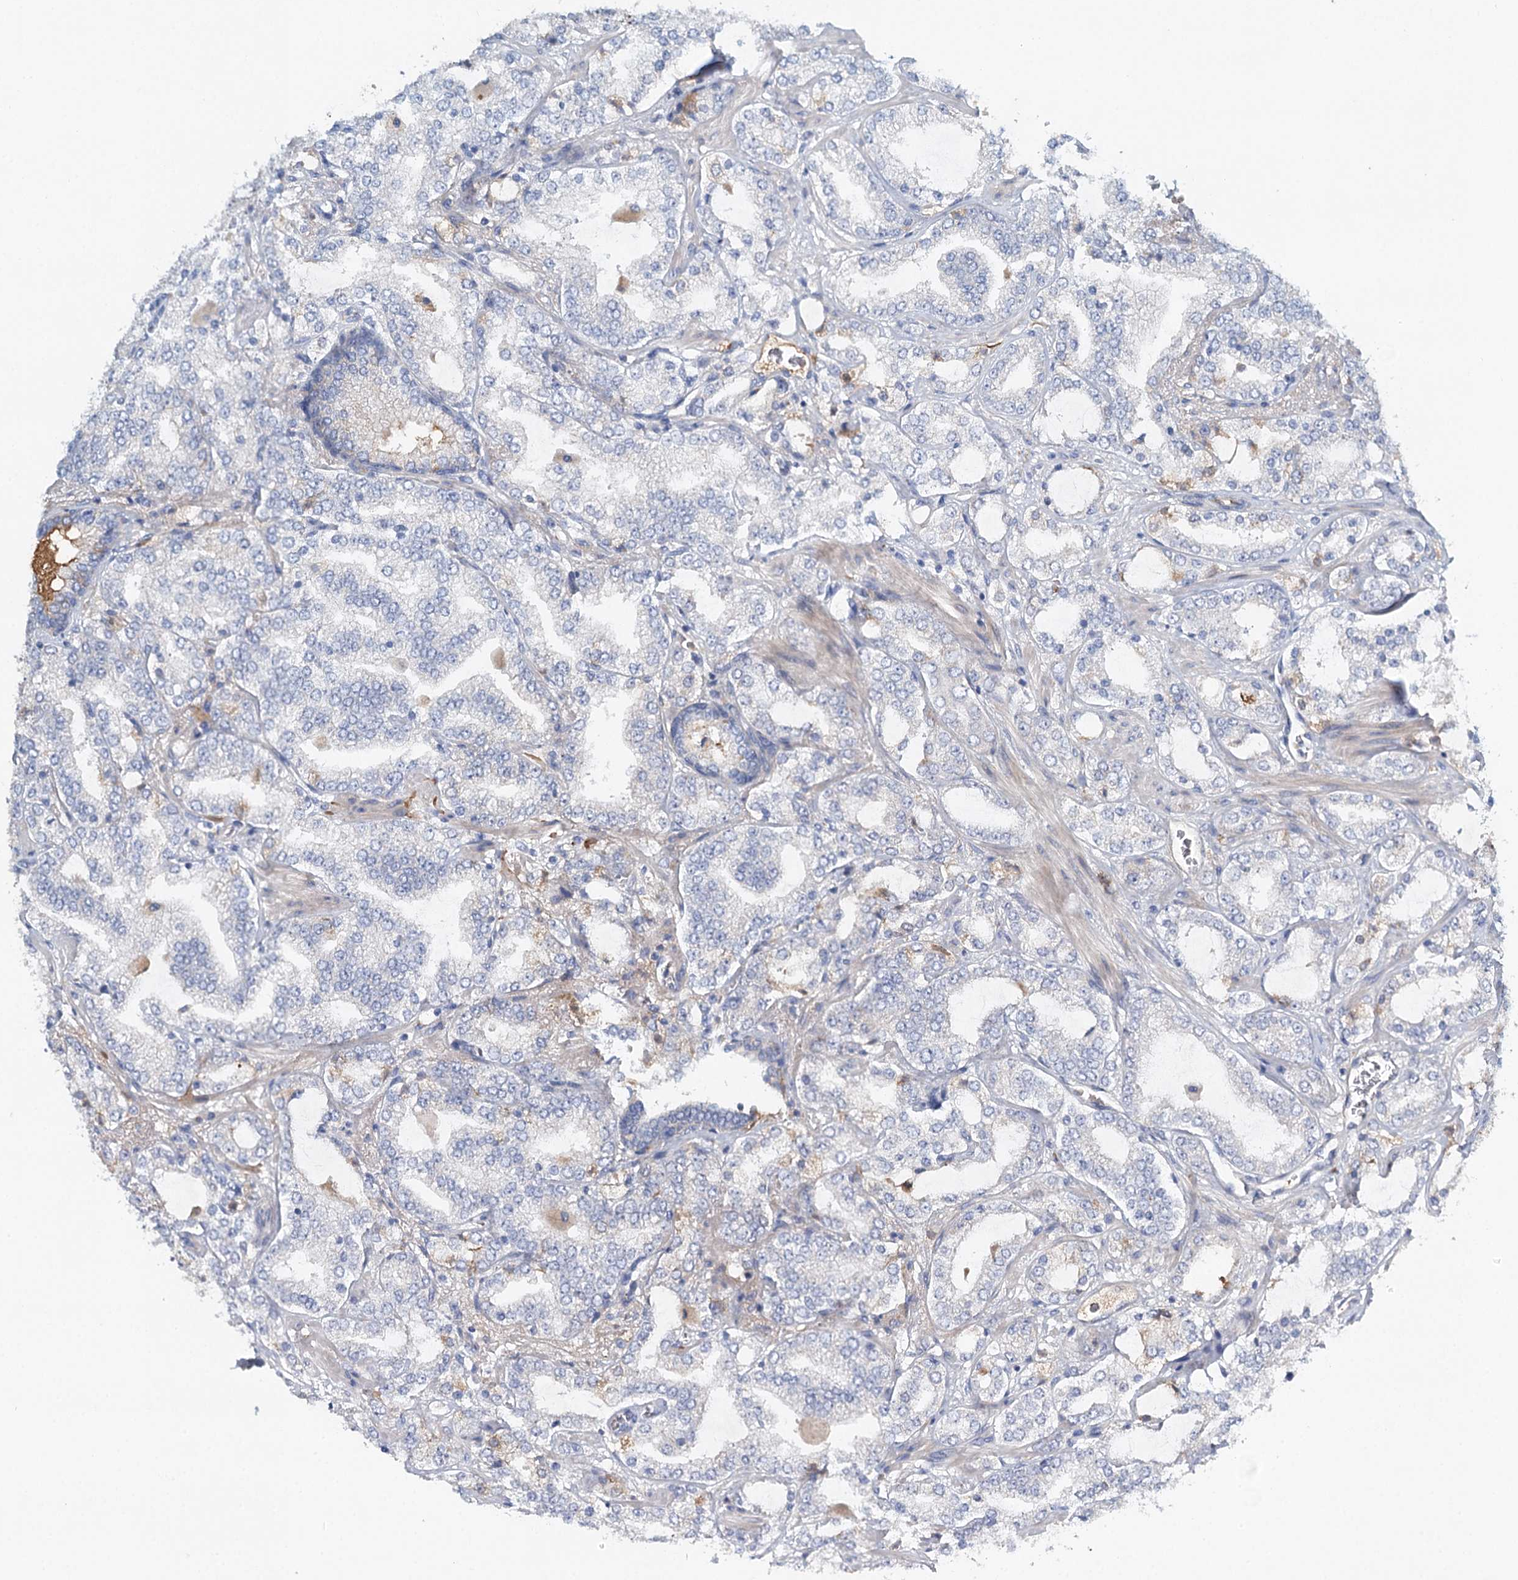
{"staining": {"intensity": "negative", "quantity": "none", "location": "none"}, "tissue": "prostate cancer", "cell_type": "Tumor cells", "image_type": "cancer", "snomed": [{"axis": "morphology", "description": "Adenocarcinoma, High grade"}, {"axis": "topography", "description": "Prostate"}], "caption": "Immunohistochemistry photomicrograph of neoplastic tissue: human high-grade adenocarcinoma (prostate) stained with DAB demonstrates no significant protein positivity in tumor cells.", "gene": "ALKBH8", "patient": {"sex": "male", "age": 64}}